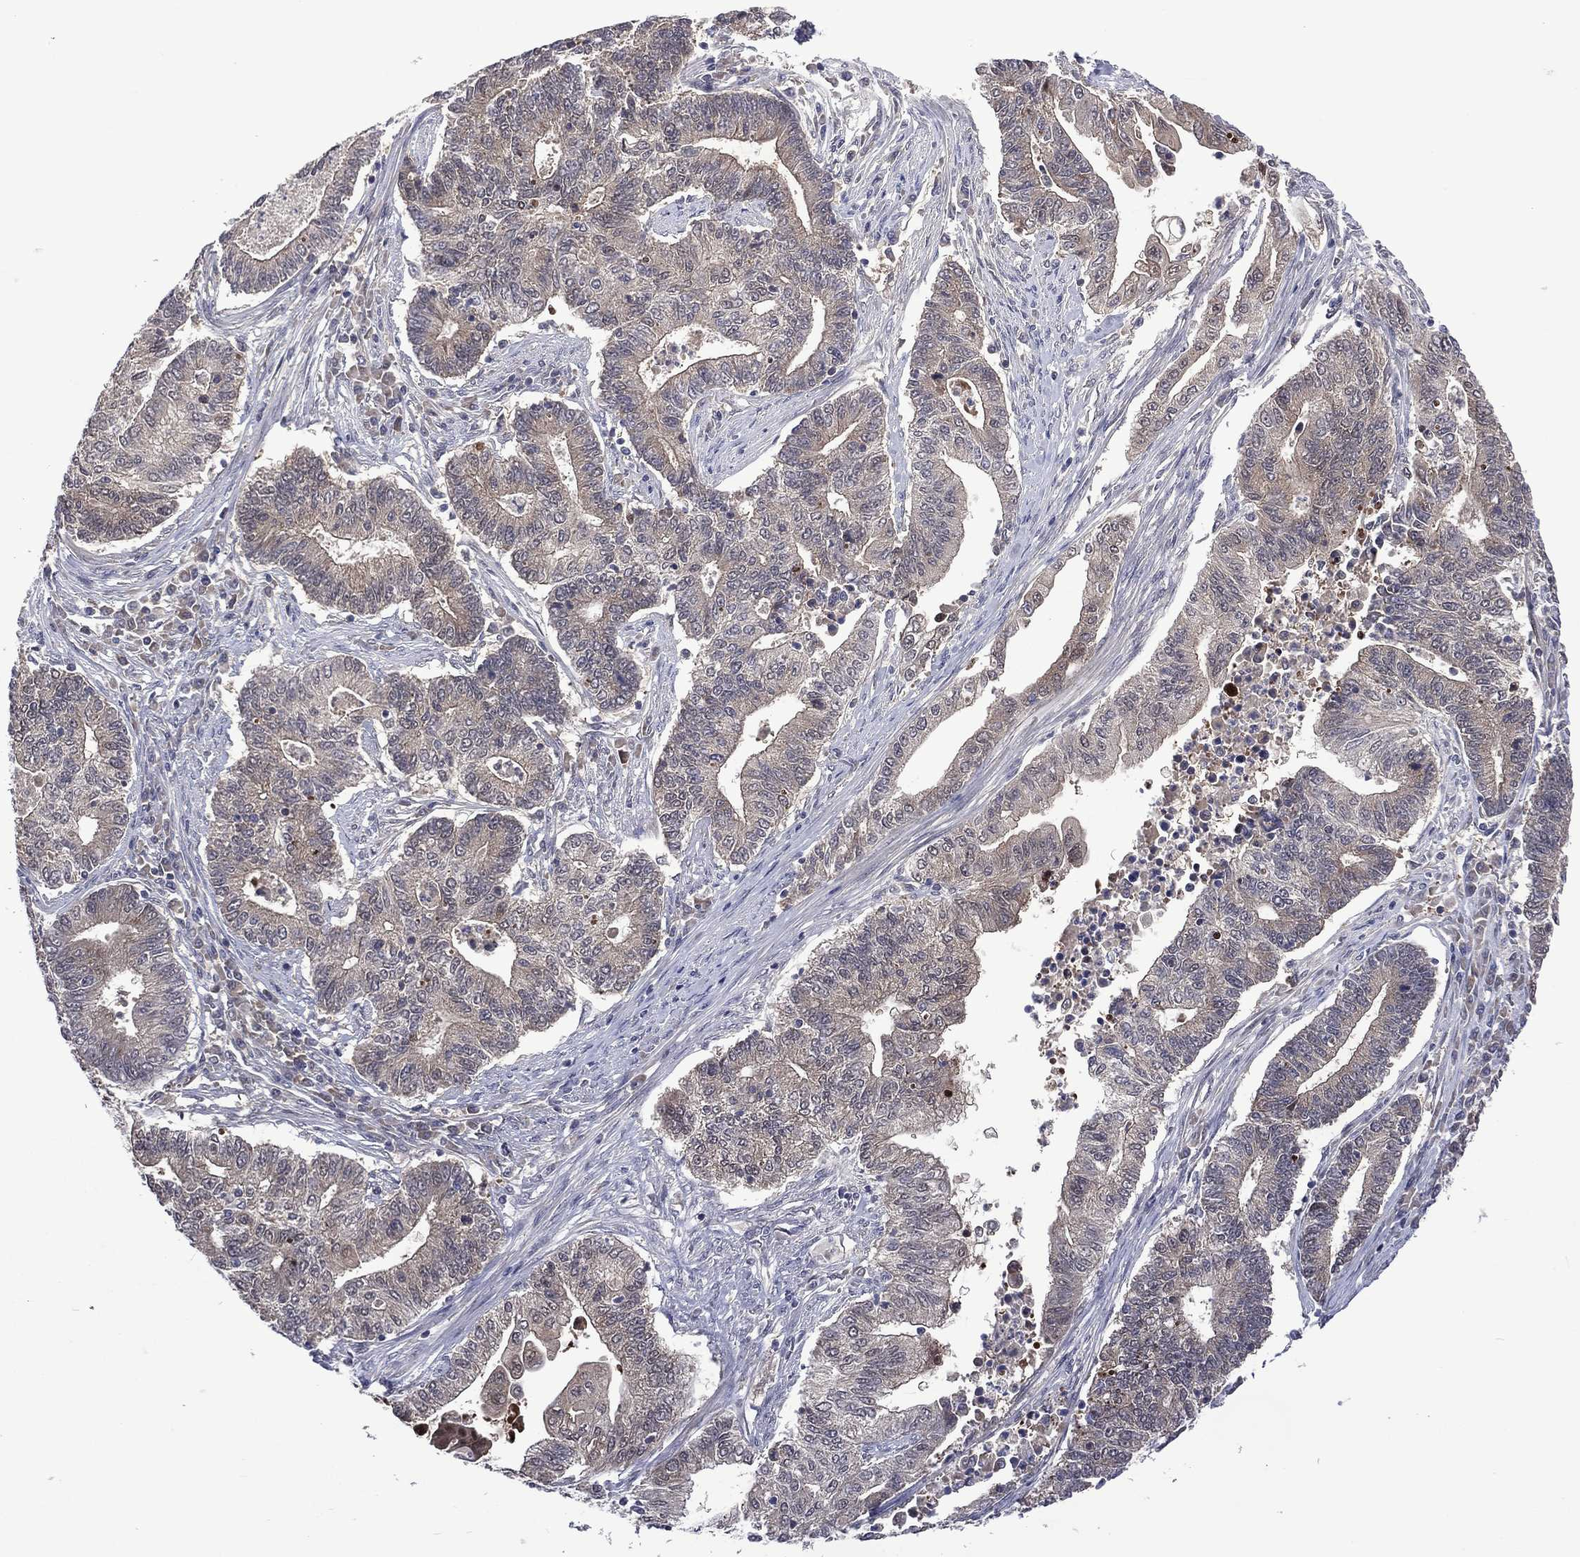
{"staining": {"intensity": "weak", "quantity": "25%-75%", "location": "cytoplasmic/membranous"}, "tissue": "endometrial cancer", "cell_type": "Tumor cells", "image_type": "cancer", "snomed": [{"axis": "morphology", "description": "Adenocarcinoma, NOS"}, {"axis": "topography", "description": "Uterus"}, {"axis": "topography", "description": "Endometrium"}], "caption": "Endometrial adenocarcinoma was stained to show a protein in brown. There is low levels of weak cytoplasmic/membranous positivity in about 25%-75% of tumor cells.", "gene": "MTAP", "patient": {"sex": "female", "age": 54}}